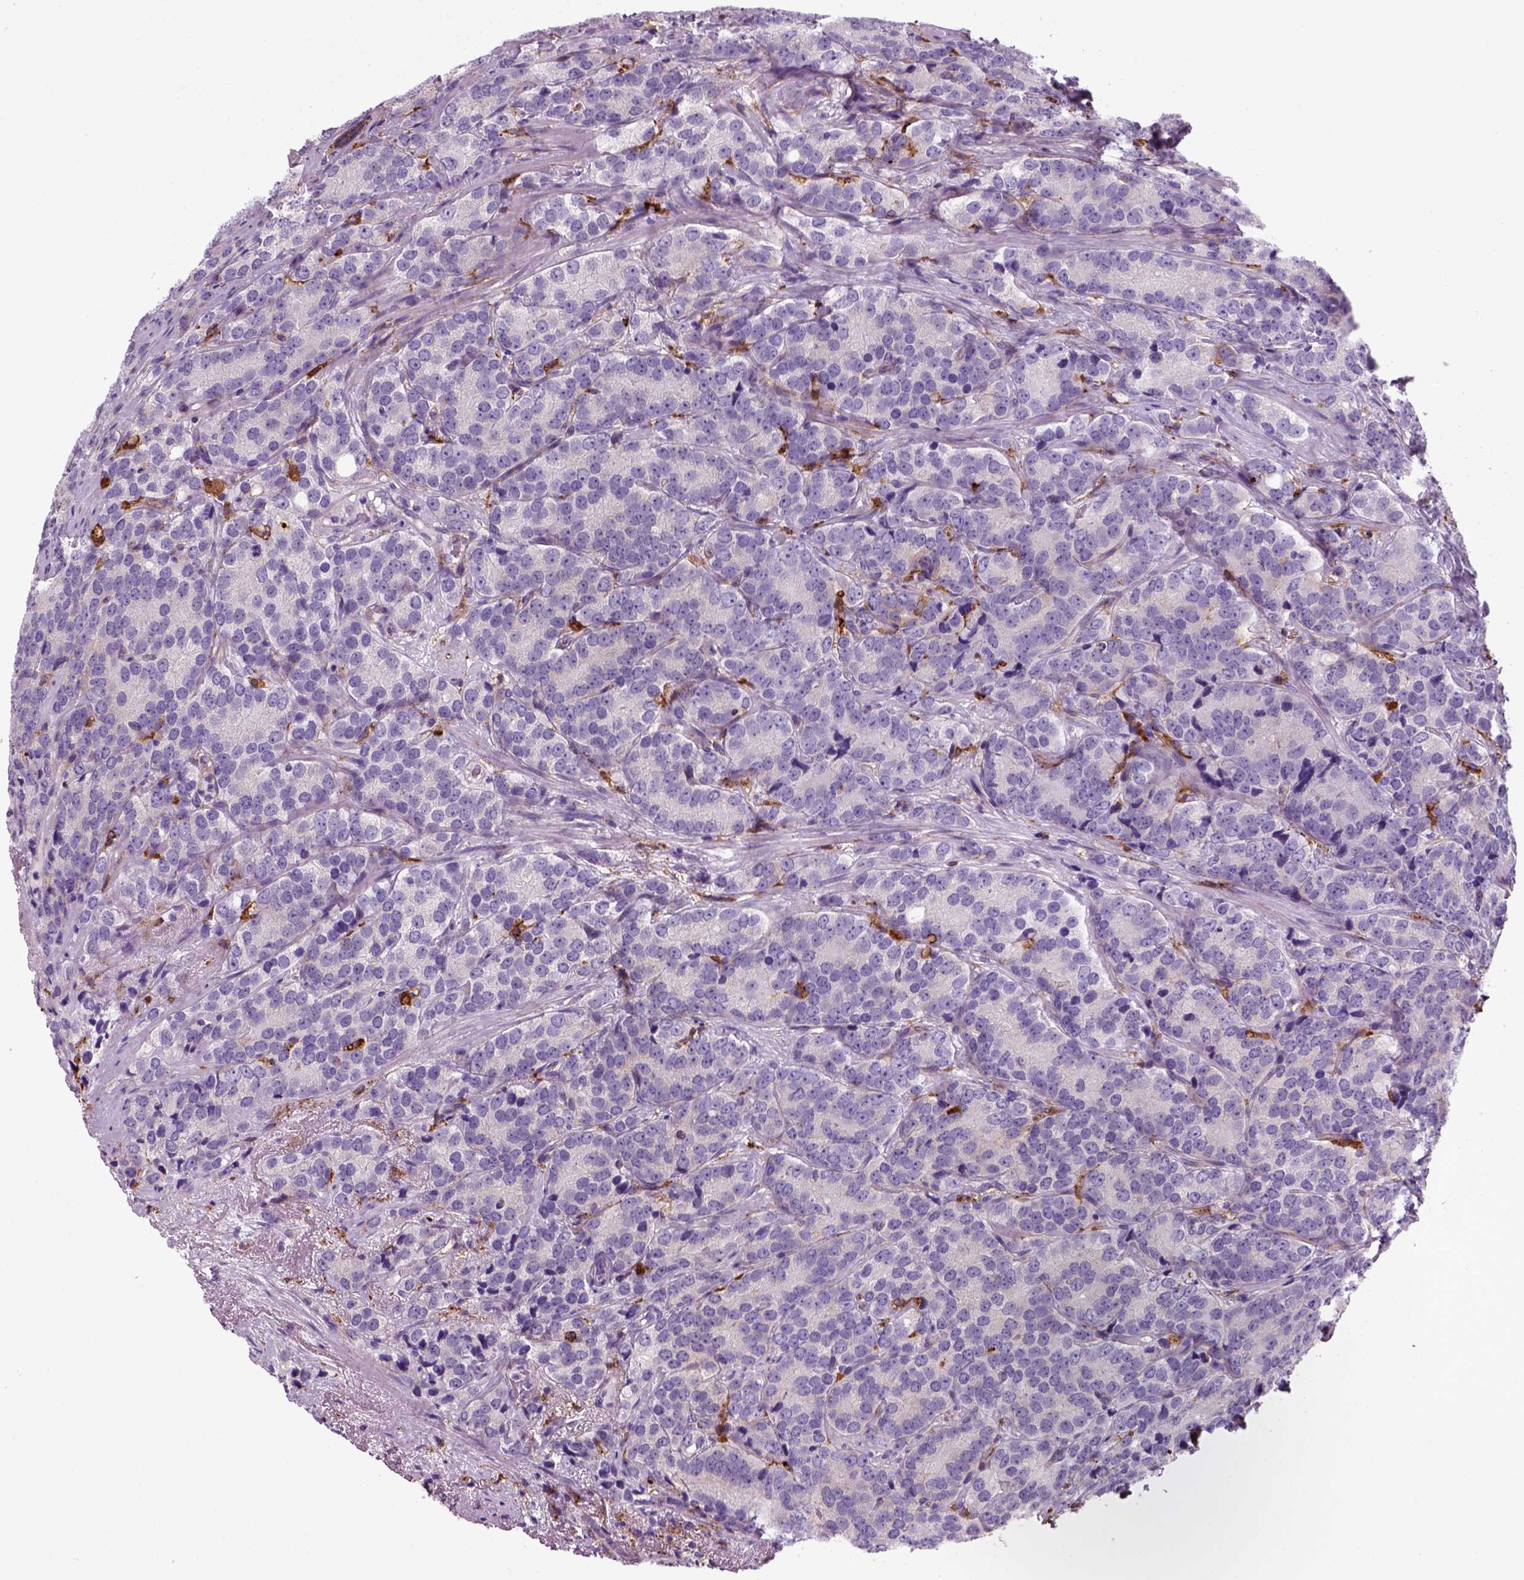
{"staining": {"intensity": "negative", "quantity": "none", "location": "none"}, "tissue": "prostate cancer", "cell_type": "Tumor cells", "image_type": "cancer", "snomed": [{"axis": "morphology", "description": "Adenocarcinoma, NOS"}, {"axis": "topography", "description": "Prostate"}], "caption": "The photomicrograph displays no staining of tumor cells in prostate cancer.", "gene": "MARCKS", "patient": {"sex": "male", "age": 71}}